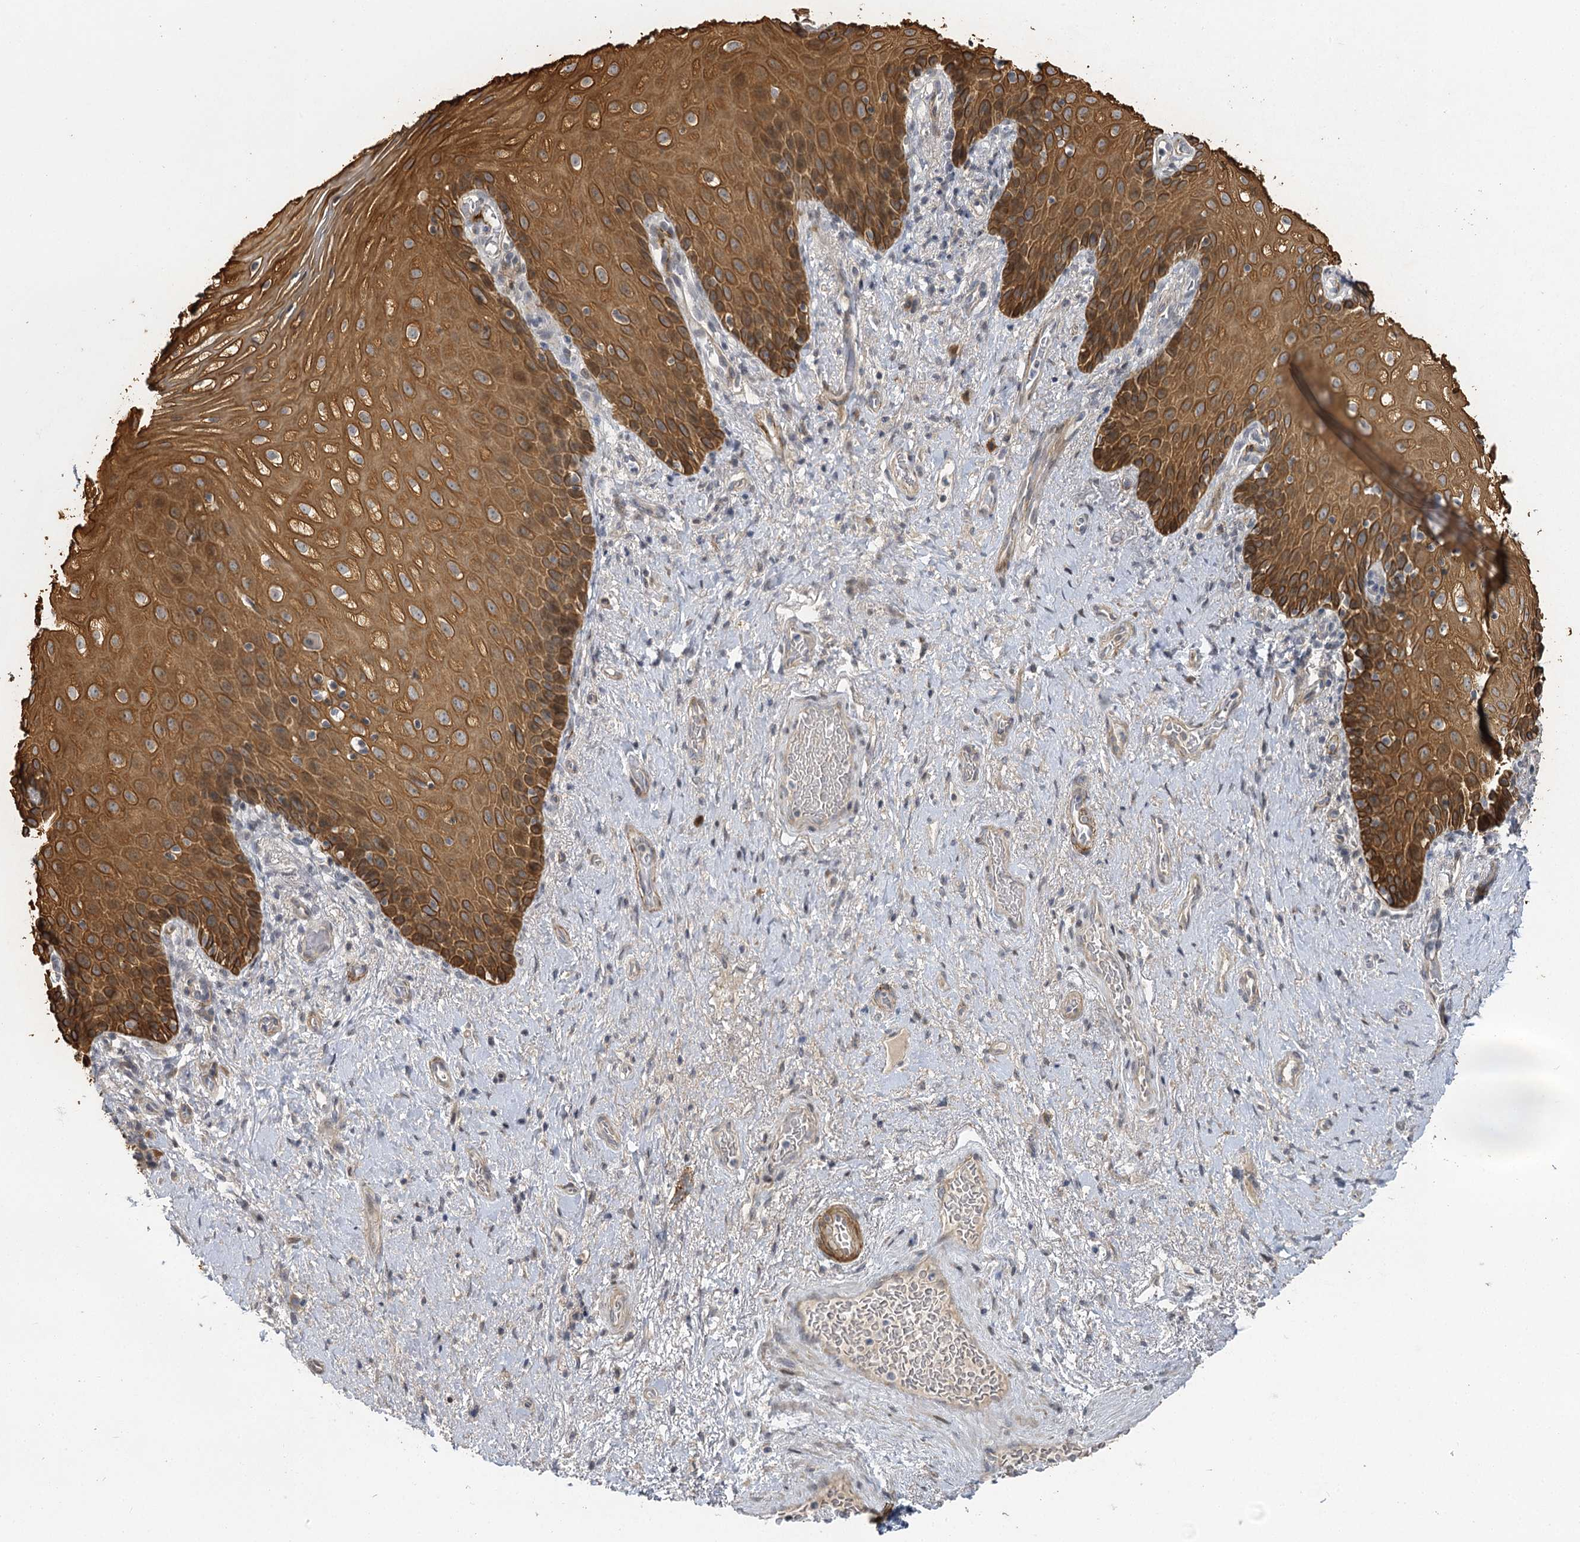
{"staining": {"intensity": "moderate", "quantity": ">75%", "location": "cytoplasmic/membranous"}, "tissue": "vagina", "cell_type": "Squamous epithelial cells", "image_type": "normal", "snomed": [{"axis": "morphology", "description": "Normal tissue, NOS"}, {"axis": "topography", "description": "Vagina"}], "caption": "A high-resolution image shows IHC staining of unremarkable vagina, which reveals moderate cytoplasmic/membranous staining in about >75% of squamous epithelial cells.", "gene": "IL11RA", "patient": {"sex": "female", "age": 60}}